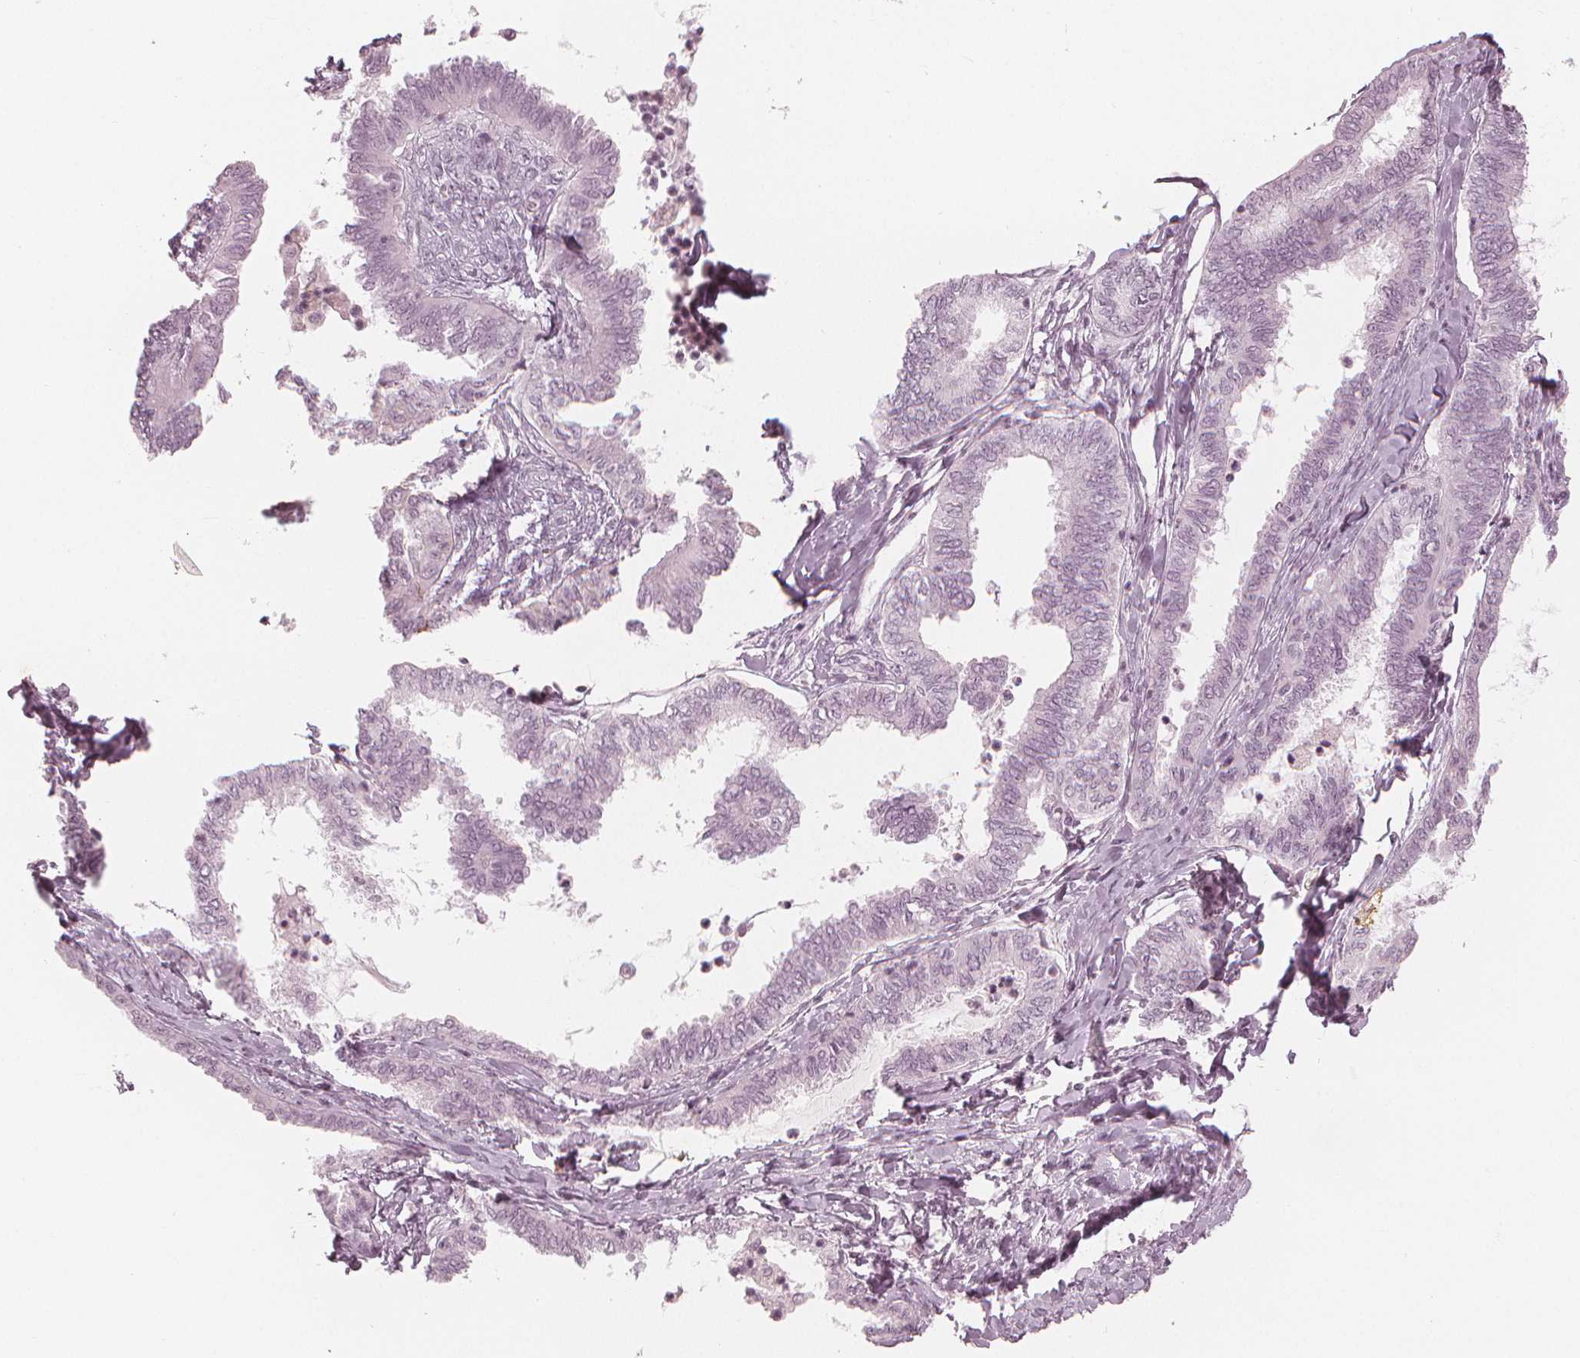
{"staining": {"intensity": "negative", "quantity": "none", "location": "none"}, "tissue": "ovarian cancer", "cell_type": "Tumor cells", "image_type": "cancer", "snomed": [{"axis": "morphology", "description": "Carcinoma, endometroid"}, {"axis": "topography", "description": "Ovary"}], "caption": "This is an IHC image of ovarian cancer (endometroid carcinoma). There is no staining in tumor cells.", "gene": "PAEP", "patient": {"sex": "female", "age": 70}}